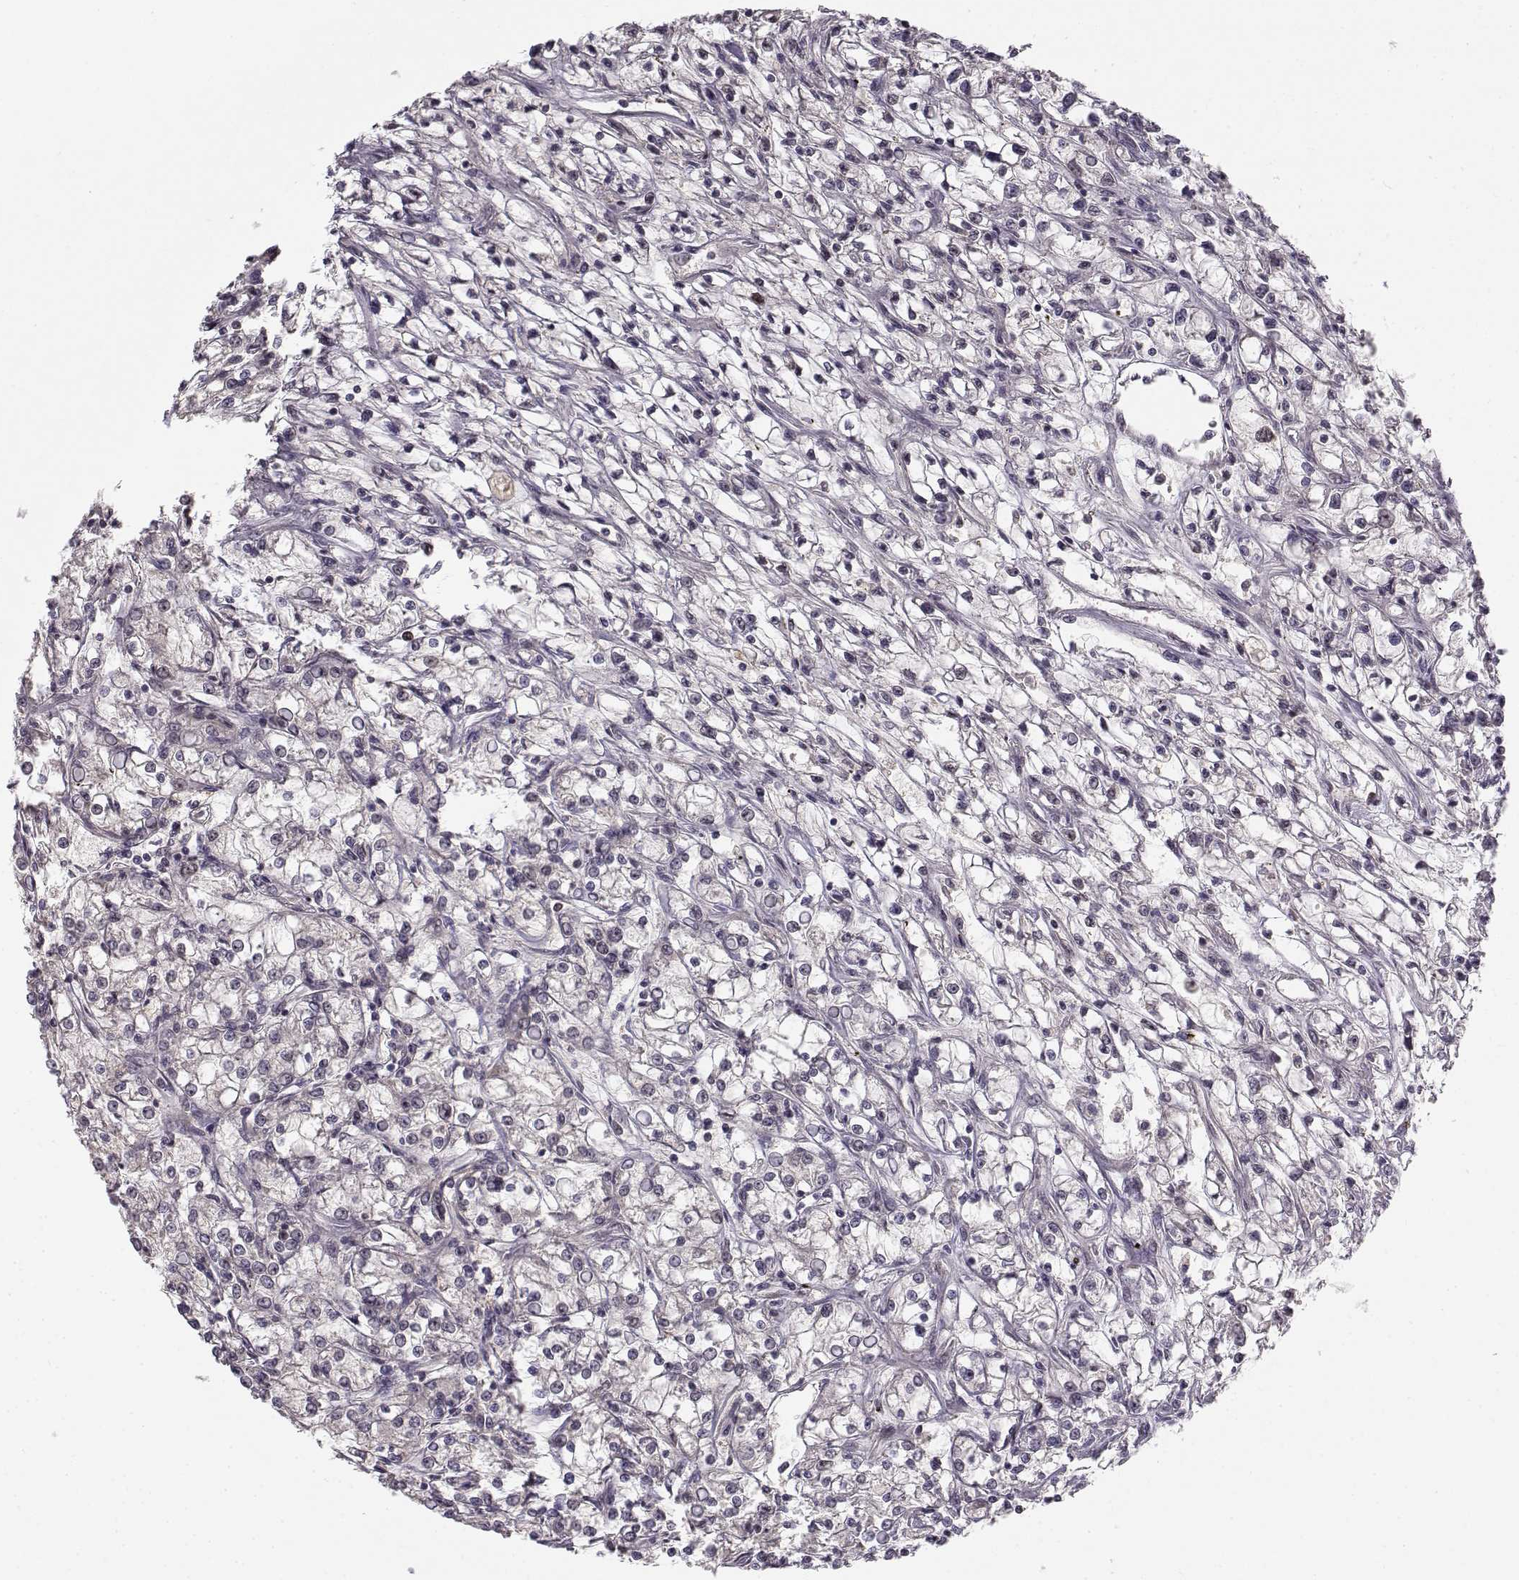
{"staining": {"intensity": "negative", "quantity": "none", "location": "none"}, "tissue": "renal cancer", "cell_type": "Tumor cells", "image_type": "cancer", "snomed": [{"axis": "morphology", "description": "Adenocarcinoma, NOS"}, {"axis": "topography", "description": "Kidney"}], "caption": "Adenocarcinoma (renal) was stained to show a protein in brown. There is no significant expression in tumor cells. (Stains: DAB (3,3'-diaminobenzidine) IHC with hematoxylin counter stain, Microscopy: brightfield microscopy at high magnification).", "gene": "RGS9BP", "patient": {"sex": "female", "age": 59}}